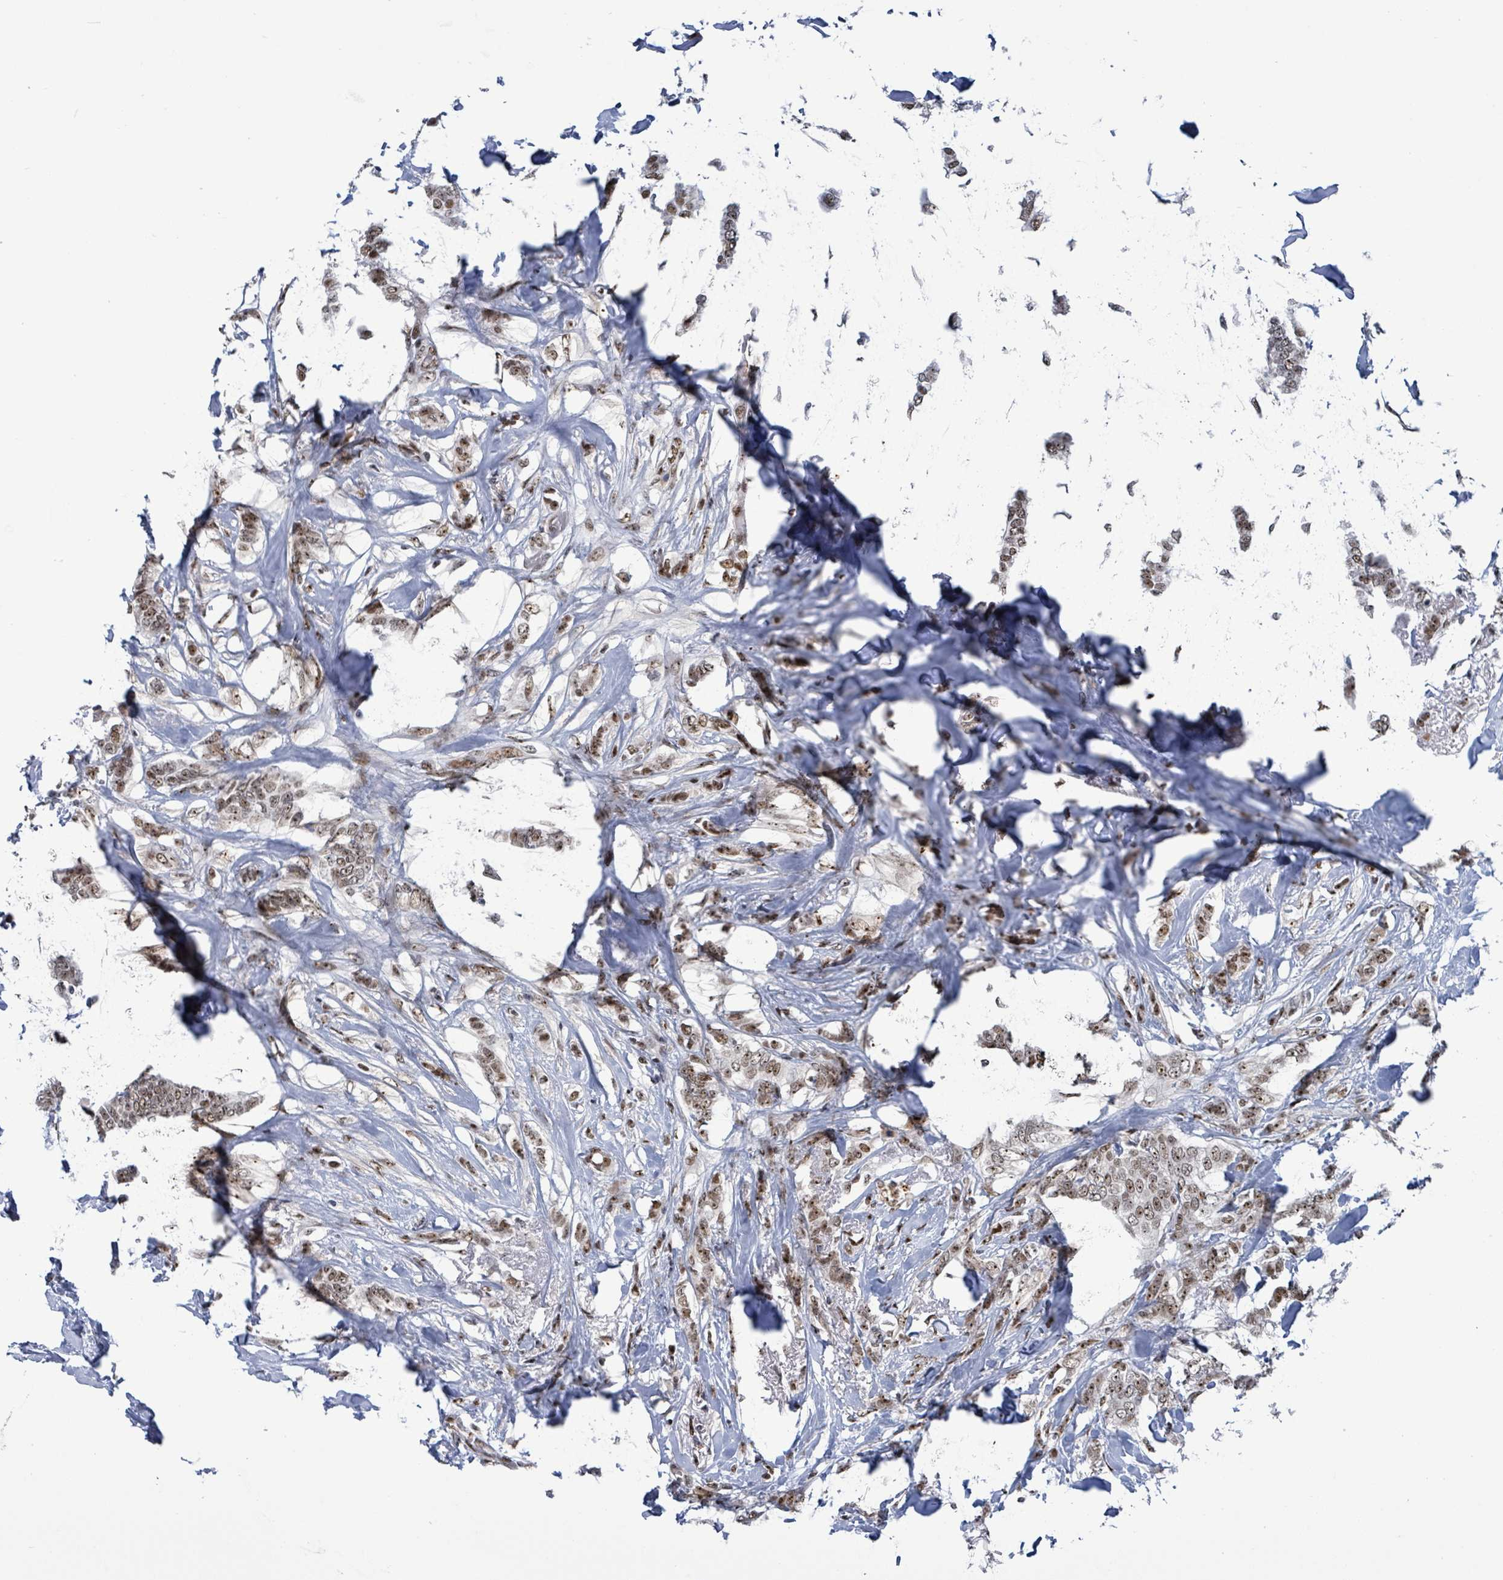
{"staining": {"intensity": "moderate", "quantity": ">75%", "location": "nuclear"}, "tissue": "breast cancer", "cell_type": "Tumor cells", "image_type": "cancer", "snomed": [{"axis": "morphology", "description": "Duct carcinoma"}, {"axis": "topography", "description": "Breast"}], "caption": "Tumor cells demonstrate moderate nuclear staining in about >75% of cells in breast cancer. The protein is stained brown, and the nuclei are stained in blue (DAB IHC with brightfield microscopy, high magnification).", "gene": "RRN3", "patient": {"sex": "female", "age": 72}}